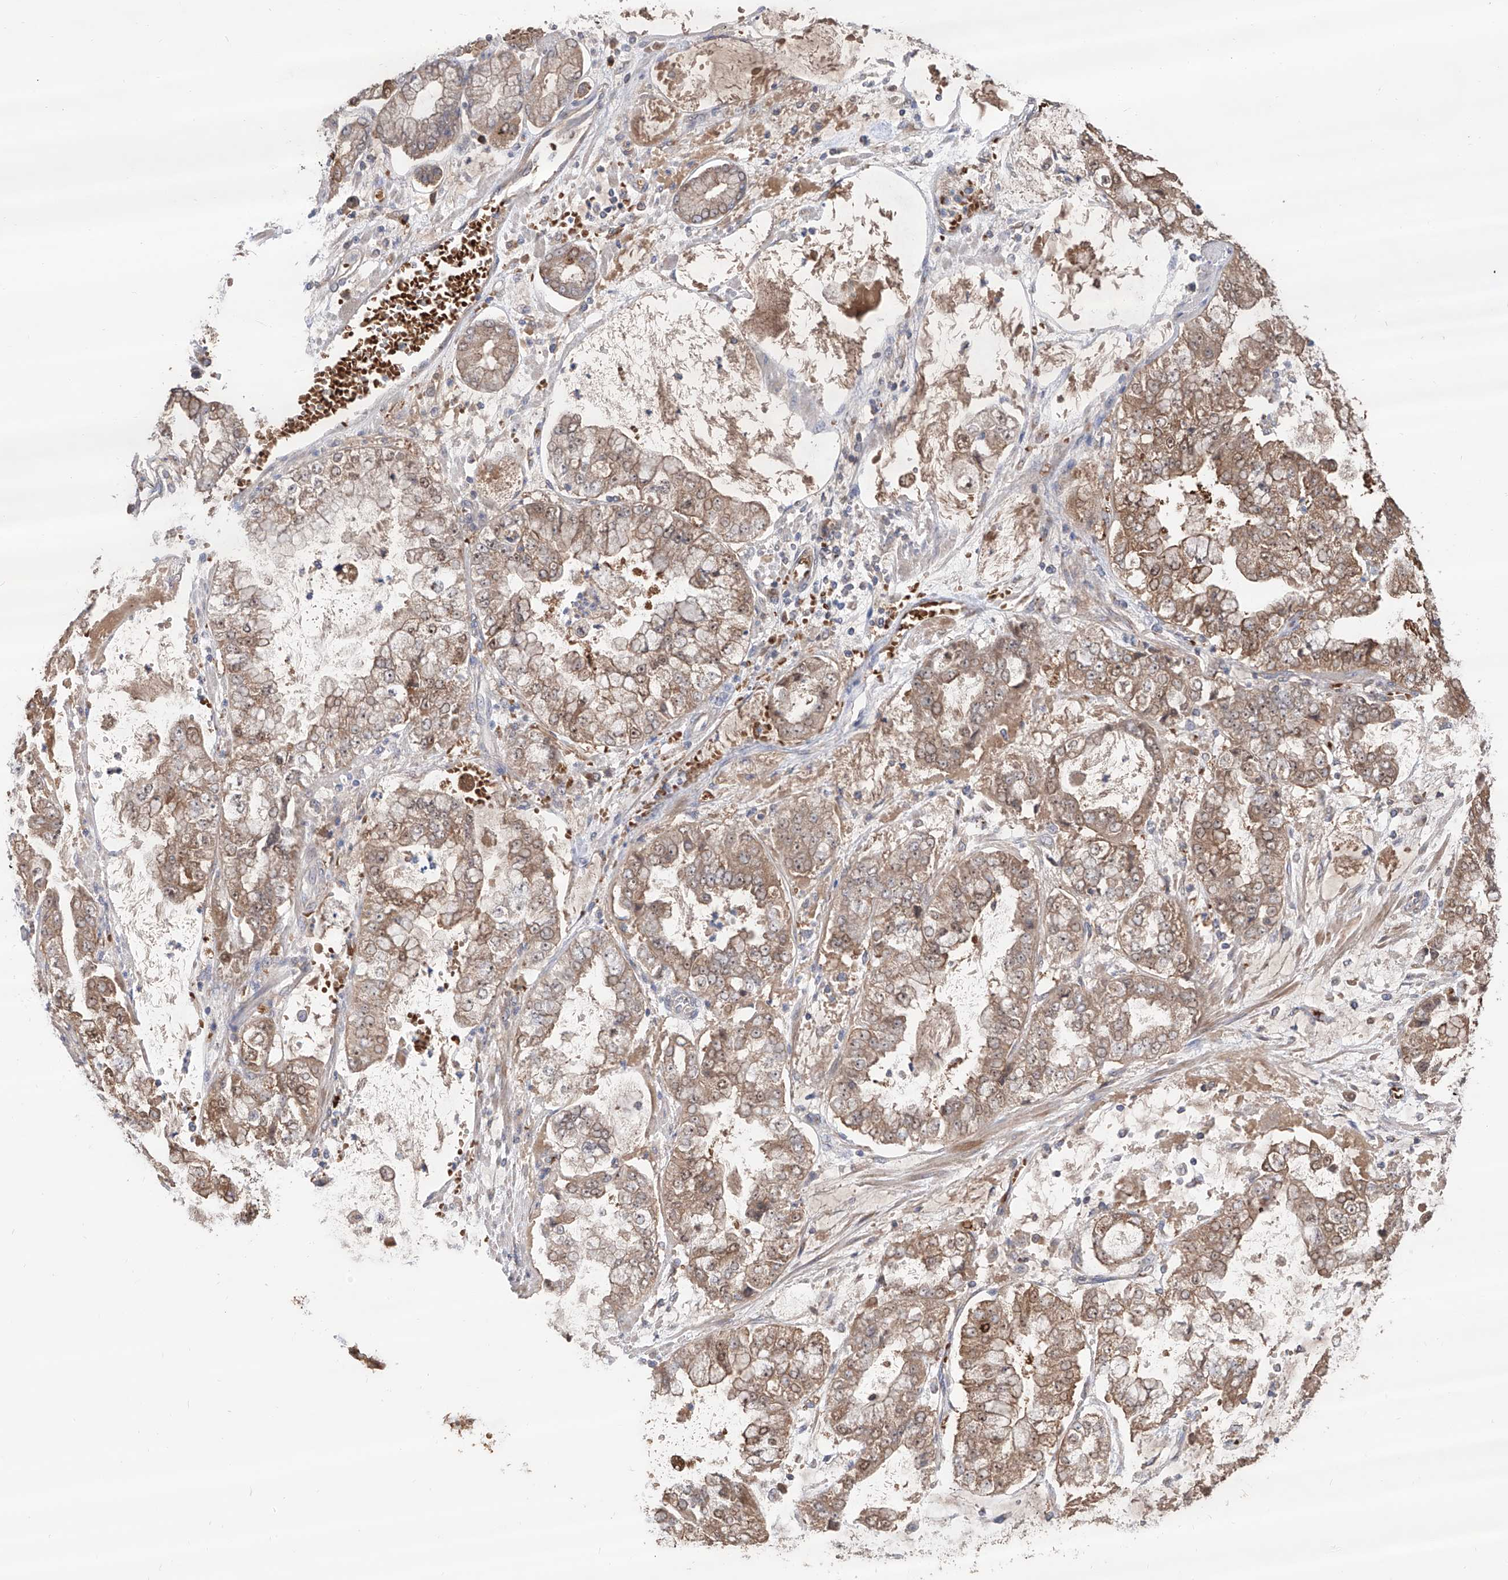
{"staining": {"intensity": "moderate", "quantity": ">75%", "location": "cytoplasmic/membranous,nuclear"}, "tissue": "stomach cancer", "cell_type": "Tumor cells", "image_type": "cancer", "snomed": [{"axis": "morphology", "description": "Adenocarcinoma, NOS"}, {"axis": "topography", "description": "Stomach"}], "caption": "DAB (3,3'-diaminobenzidine) immunohistochemical staining of stomach cancer (adenocarcinoma) shows moderate cytoplasmic/membranous and nuclear protein positivity in approximately >75% of tumor cells.", "gene": "EDN1", "patient": {"sex": "male", "age": 76}}